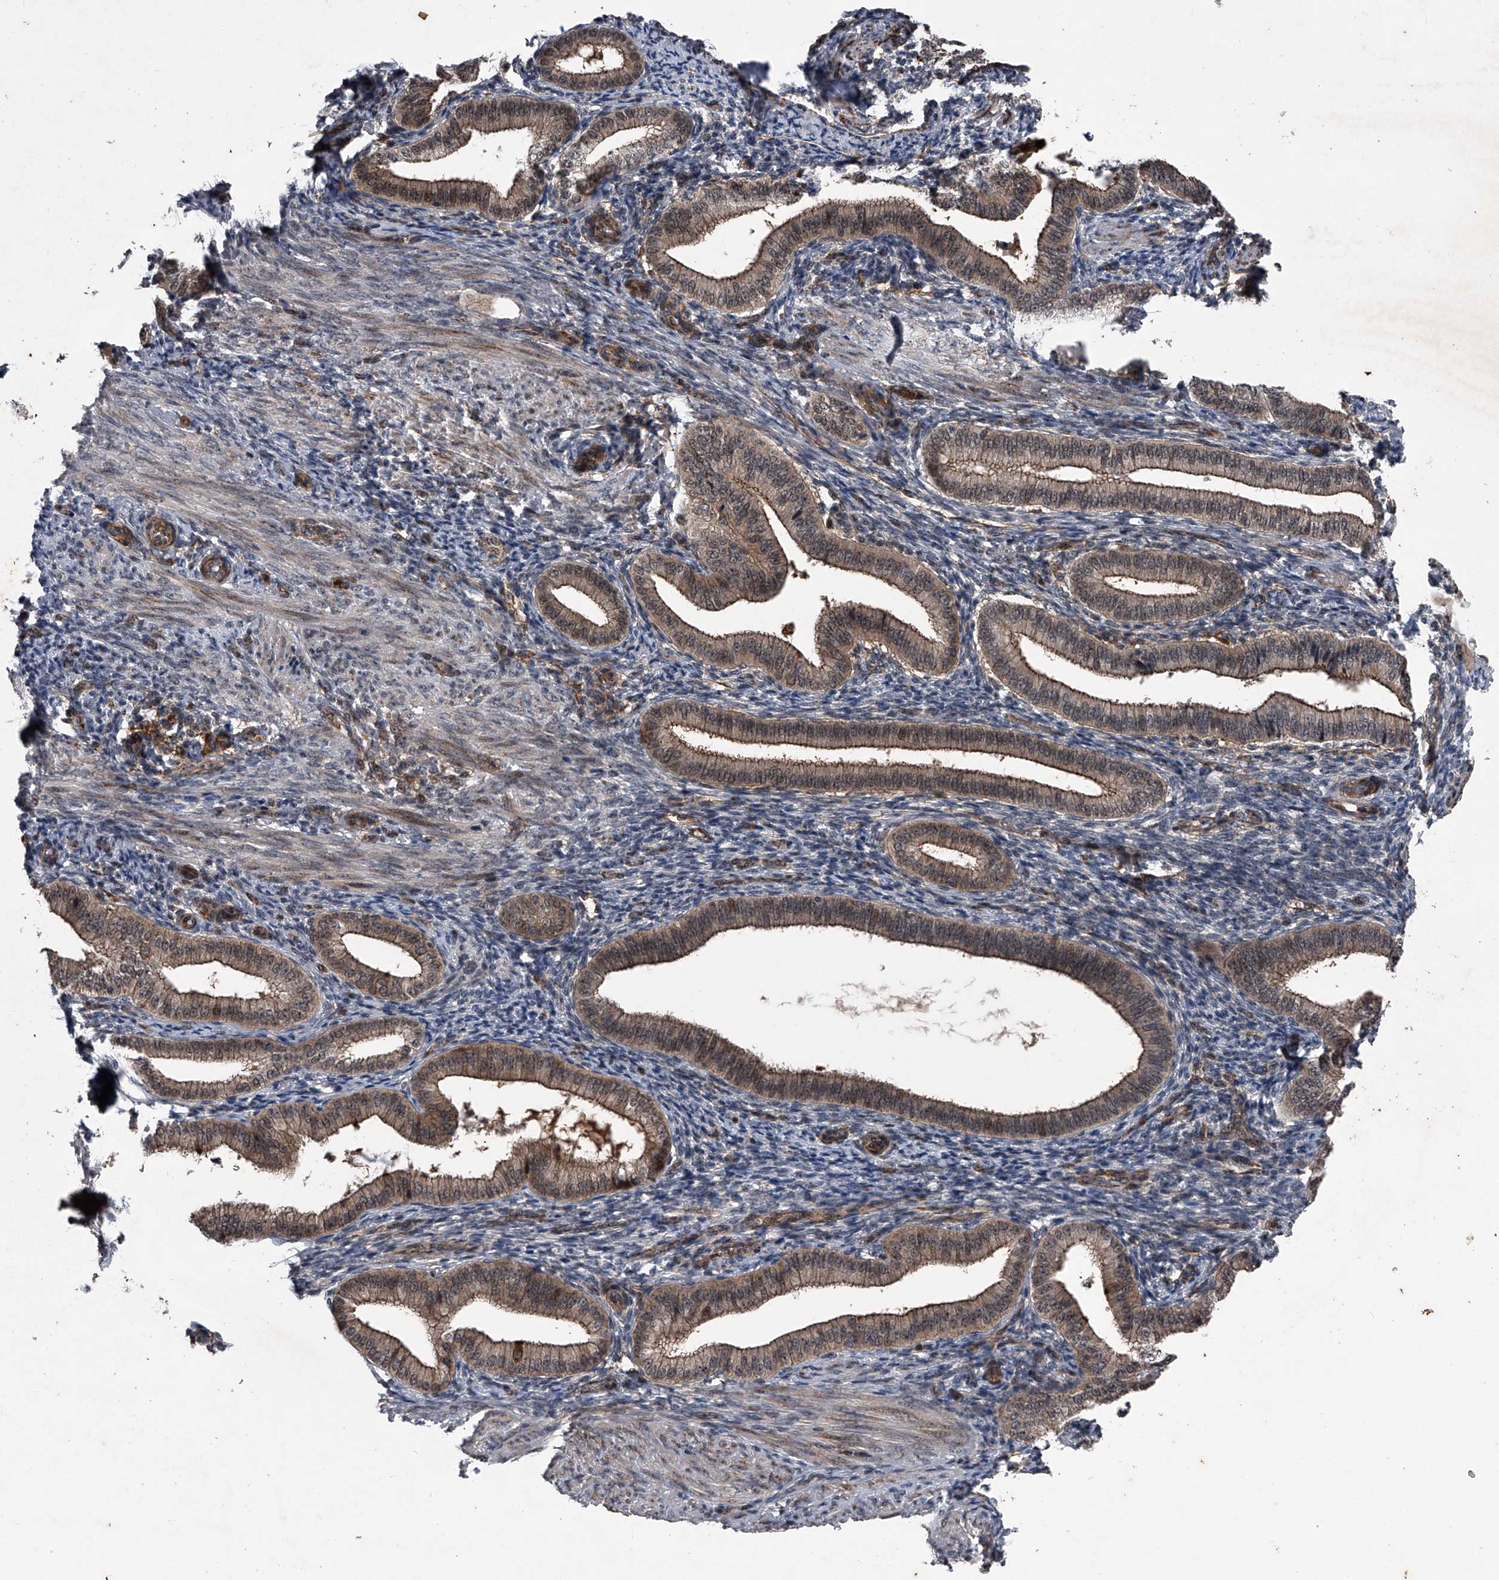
{"staining": {"intensity": "weak", "quantity": "<25%", "location": "cytoplasmic/membranous"}, "tissue": "endometrium", "cell_type": "Cells in endometrial stroma", "image_type": "normal", "snomed": [{"axis": "morphology", "description": "Normal tissue, NOS"}, {"axis": "topography", "description": "Endometrium"}], "caption": "This is a photomicrograph of IHC staining of normal endometrium, which shows no expression in cells in endometrial stroma.", "gene": "MAPKAP1", "patient": {"sex": "female", "age": 39}}